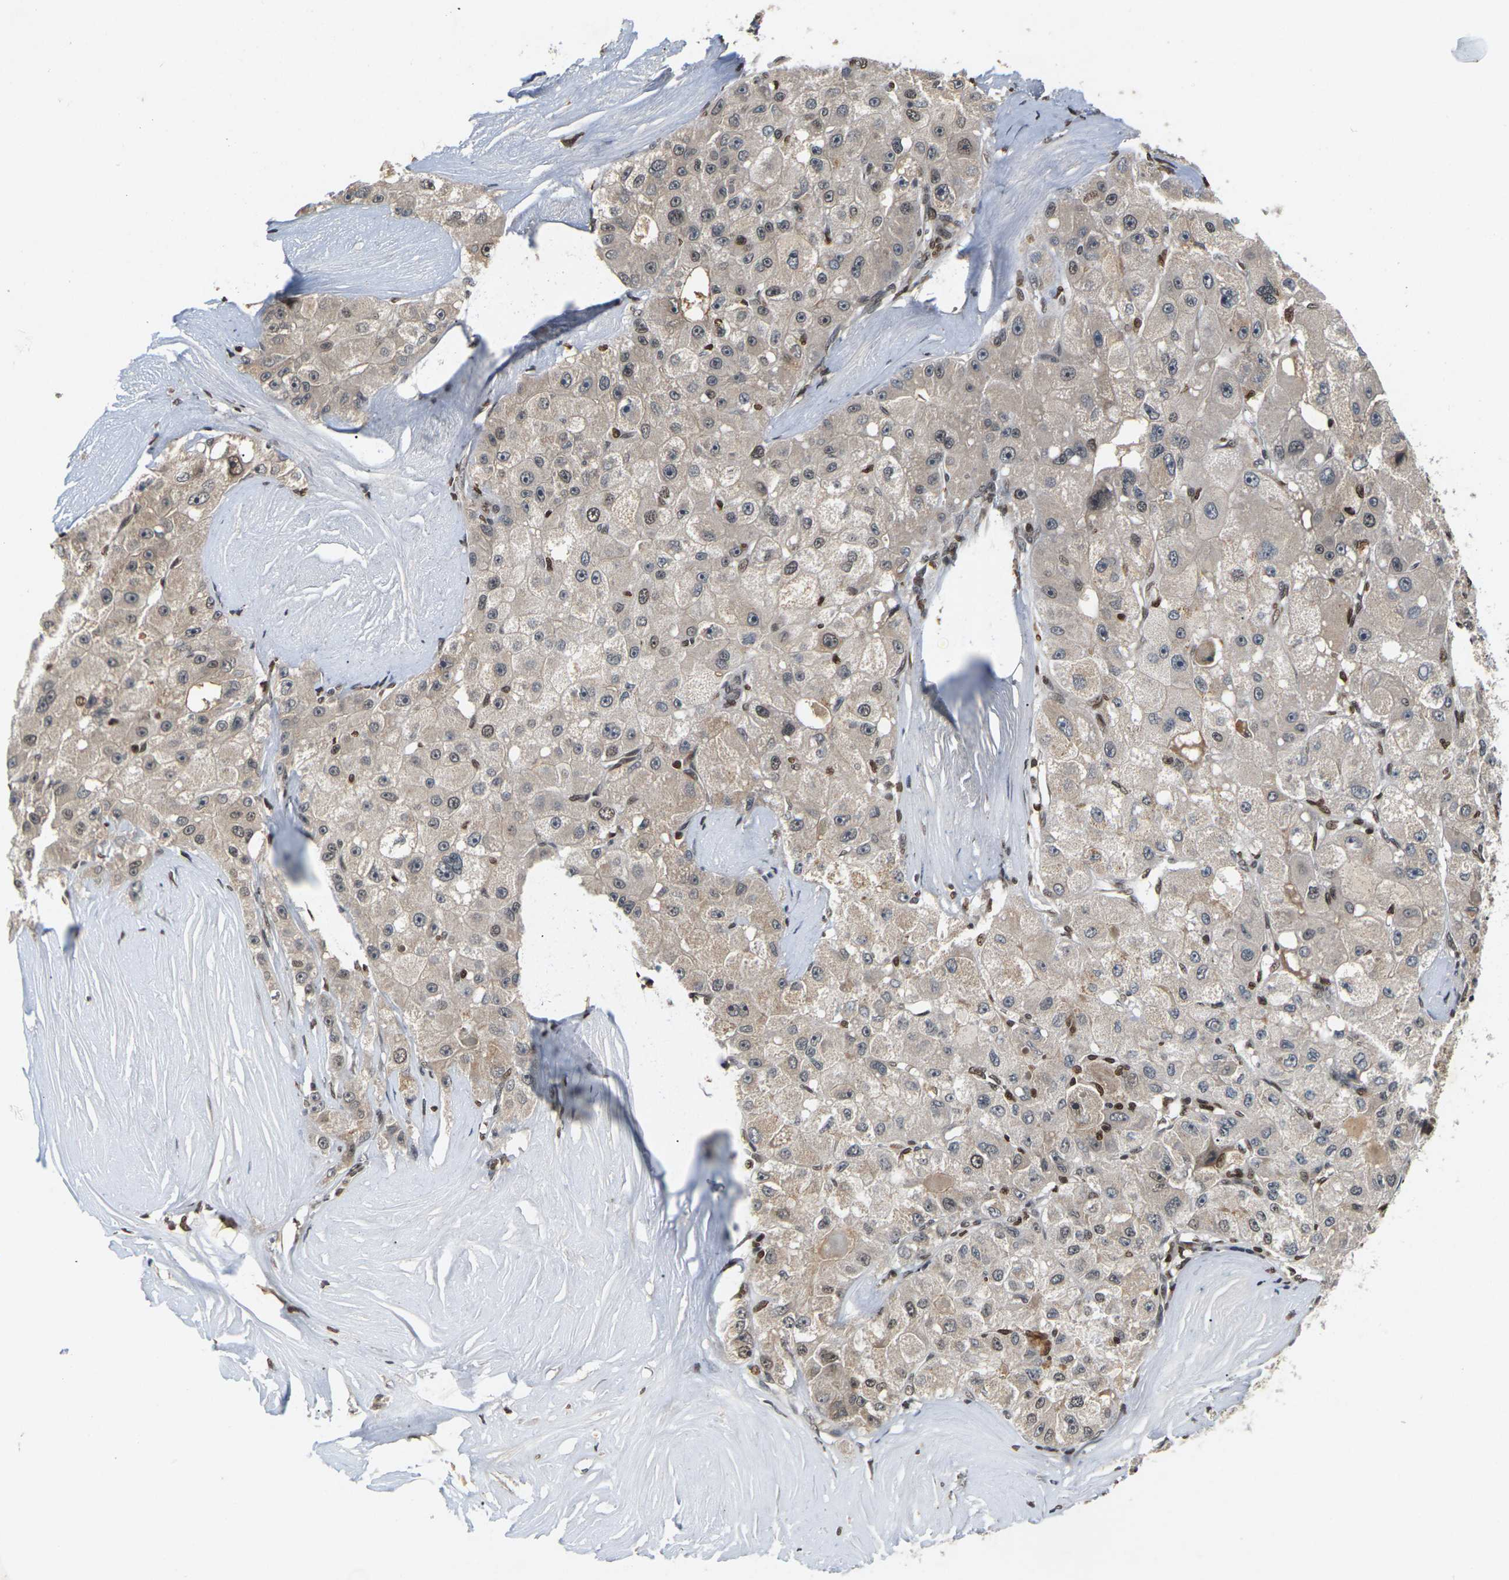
{"staining": {"intensity": "negative", "quantity": "none", "location": "none"}, "tissue": "liver cancer", "cell_type": "Tumor cells", "image_type": "cancer", "snomed": [{"axis": "morphology", "description": "Carcinoma, Hepatocellular, NOS"}, {"axis": "topography", "description": "Liver"}], "caption": "This histopathology image is of liver cancer stained with immunohistochemistry to label a protein in brown with the nuclei are counter-stained blue. There is no expression in tumor cells.", "gene": "NELFA", "patient": {"sex": "male", "age": 80}}